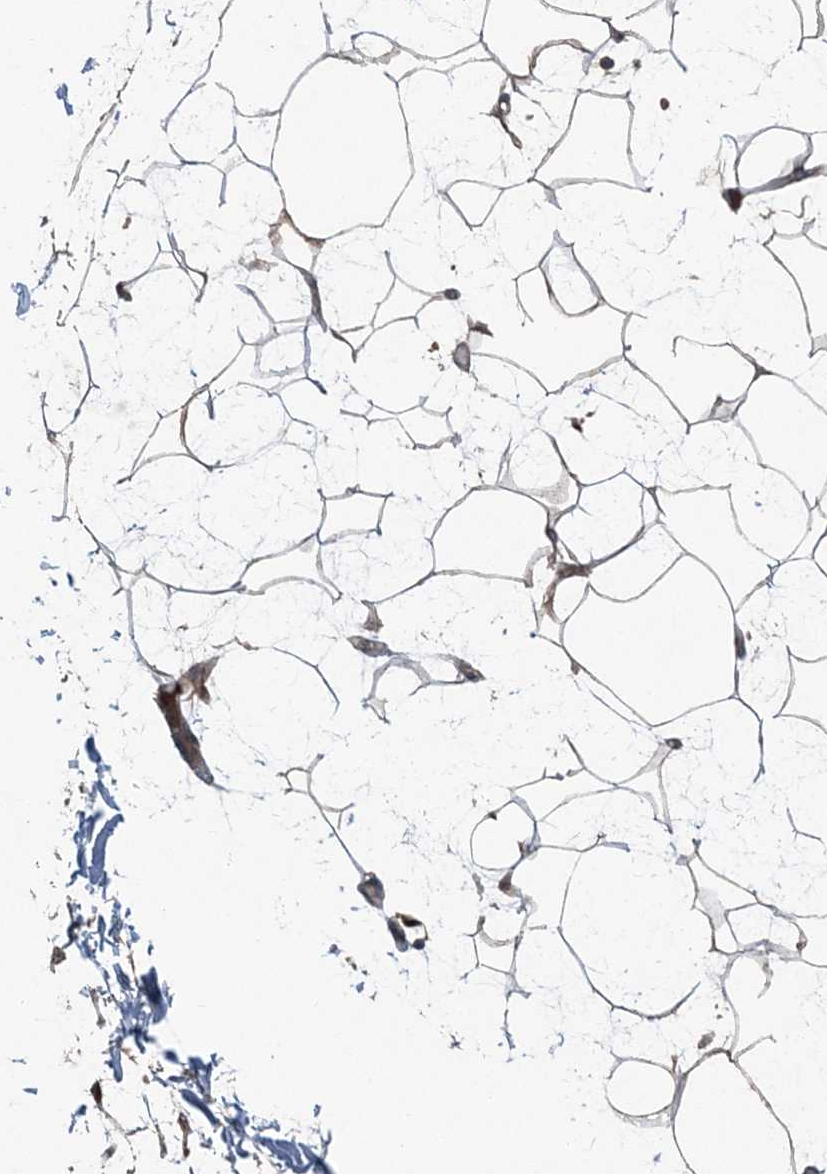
{"staining": {"intensity": "moderate", "quantity": ">75%", "location": "cytoplasmic/membranous"}, "tissue": "adipose tissue", "cell_type": "Adipocytes", "image_type": "normal", "snomed": [{"axis": "morphology", "description": "Normal tissue, NOS"}, {"axis": "topography", "description": "Soft tissue"}], "caption": "The photomicrograph exhibits staining of unremarkable adipose tissue, revealing moderate cytoplasmic/membranous protein positivity (brown color) within adipocytes. Nuclei are stained in blue.", "gene": "FBXL17", "patient": {"sex": "male", "age": 72}}